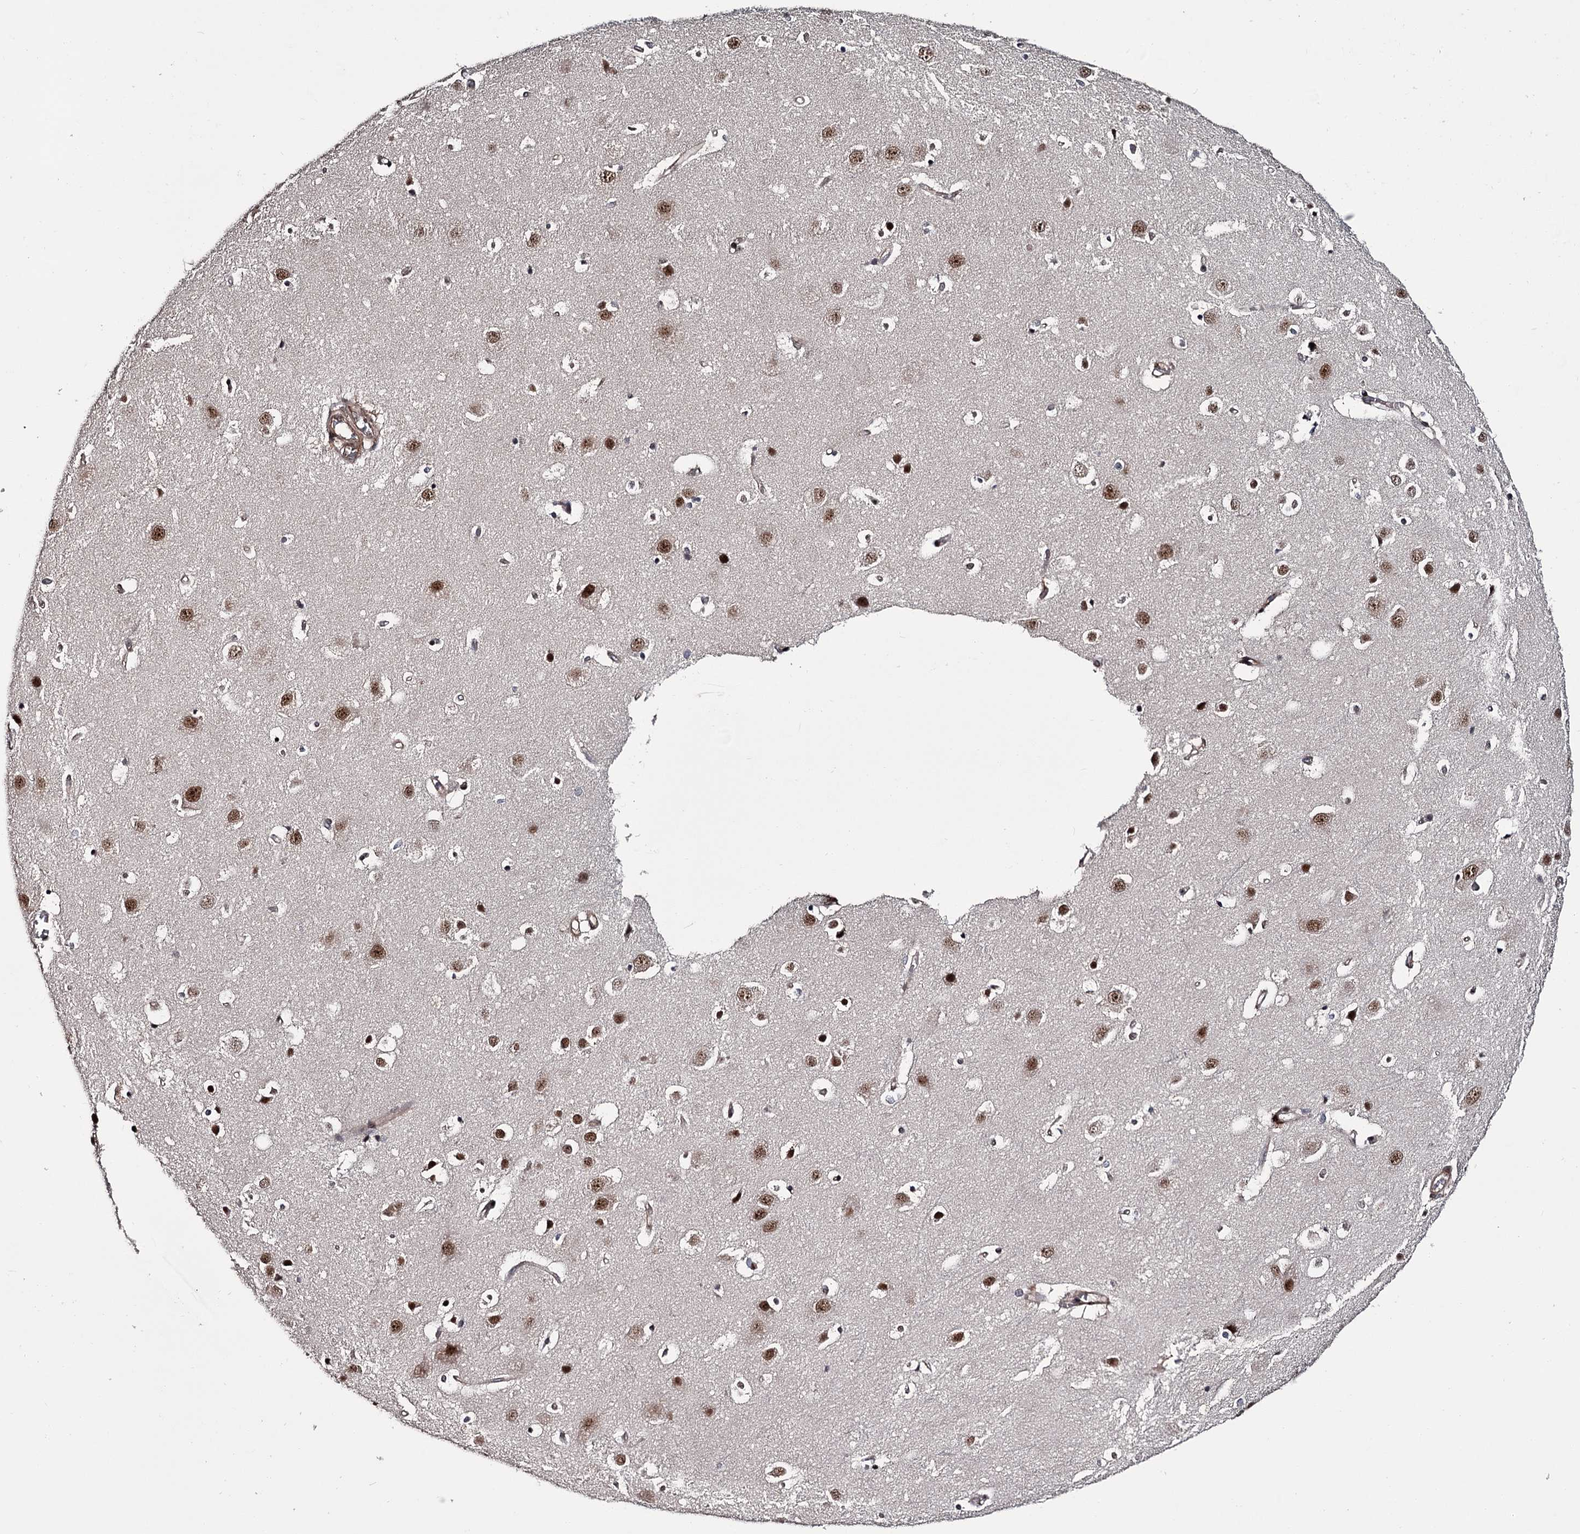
{"staining": {"intensity": "moderate", "quantity": "<25%", "location": "cytoplasmic/membranous"}, "tissue": "cerebral cortex", "cell_type": "Endothelial cells", "image_type": "normal", "snomed": [{"axis": "morphology", "description": "Normal tissue, NOS"}, {"axis": "topography", "description": "Cerebral cortex"}], "caption": "Brown immunohistochemical staining in unremarkable cerebral cortex reveals moderate cytoplasmic/membranous staining in about <25% of endothelial cells. The staining is performed using DAB brown chromogen to label protein expression. The nuclei are counter-stained blue using hematoxylin.", "gene": "PRPF40B", "patient": {"sex": "male", "age": 54}}